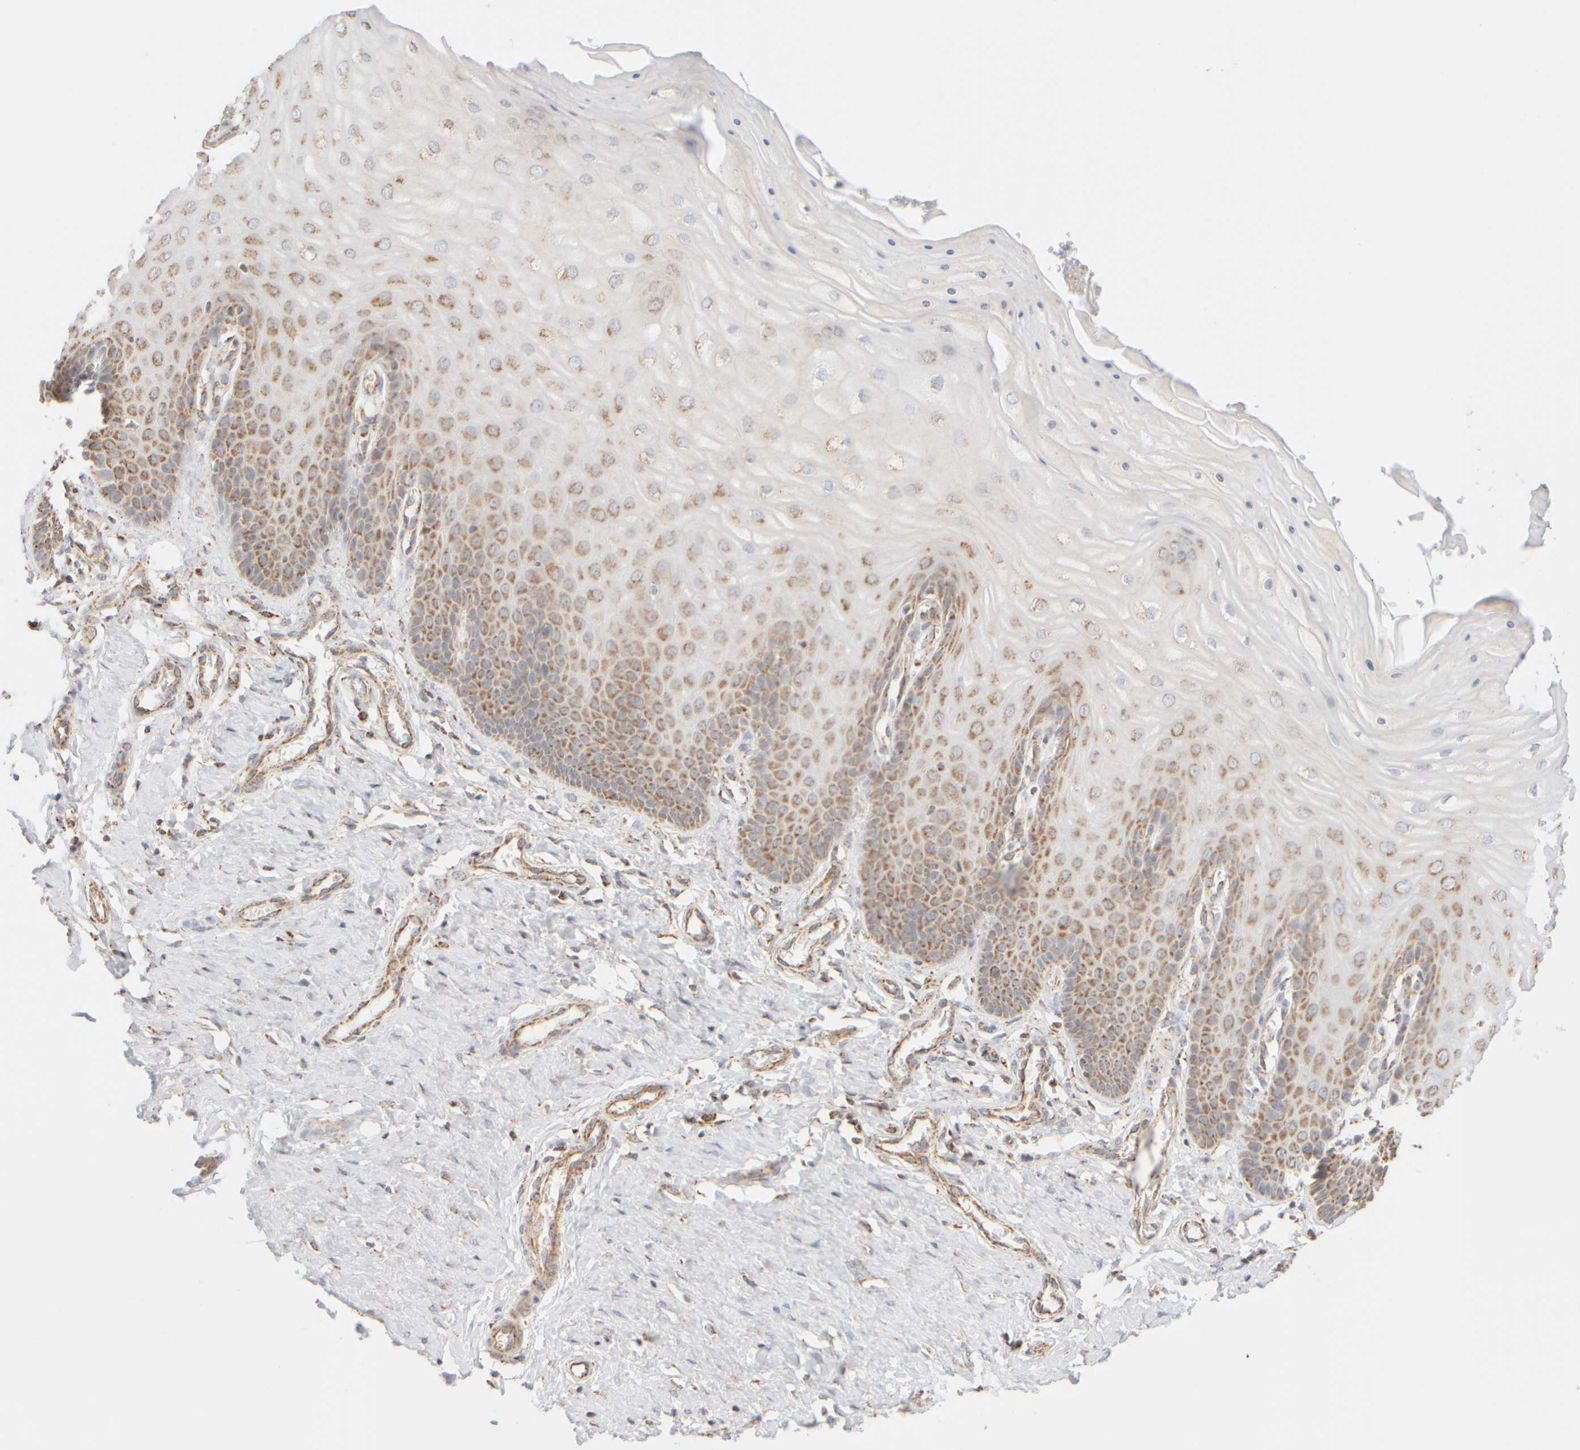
{"staining": {"intensity": "moderate", "quantity": "25%-75%", "location": "cytoplasmic/membranous"}, "tissue": "cervix", "cell_type": "Glandular cells", "image_type": "normal", "snomed": [{"axis": "morphology", "description": "Normal tissue, NOS"}, {"axis": "topography", "description": "Cervix"}], "caption": "About 25%-75% of glandular cells in unremarkable cervix show moderate cytoplasmic/membranous protein staining as visualized by brown immunohistochemical staining.", "gene": "APBB2", "patient": {"sex": "female", "age": 55}}